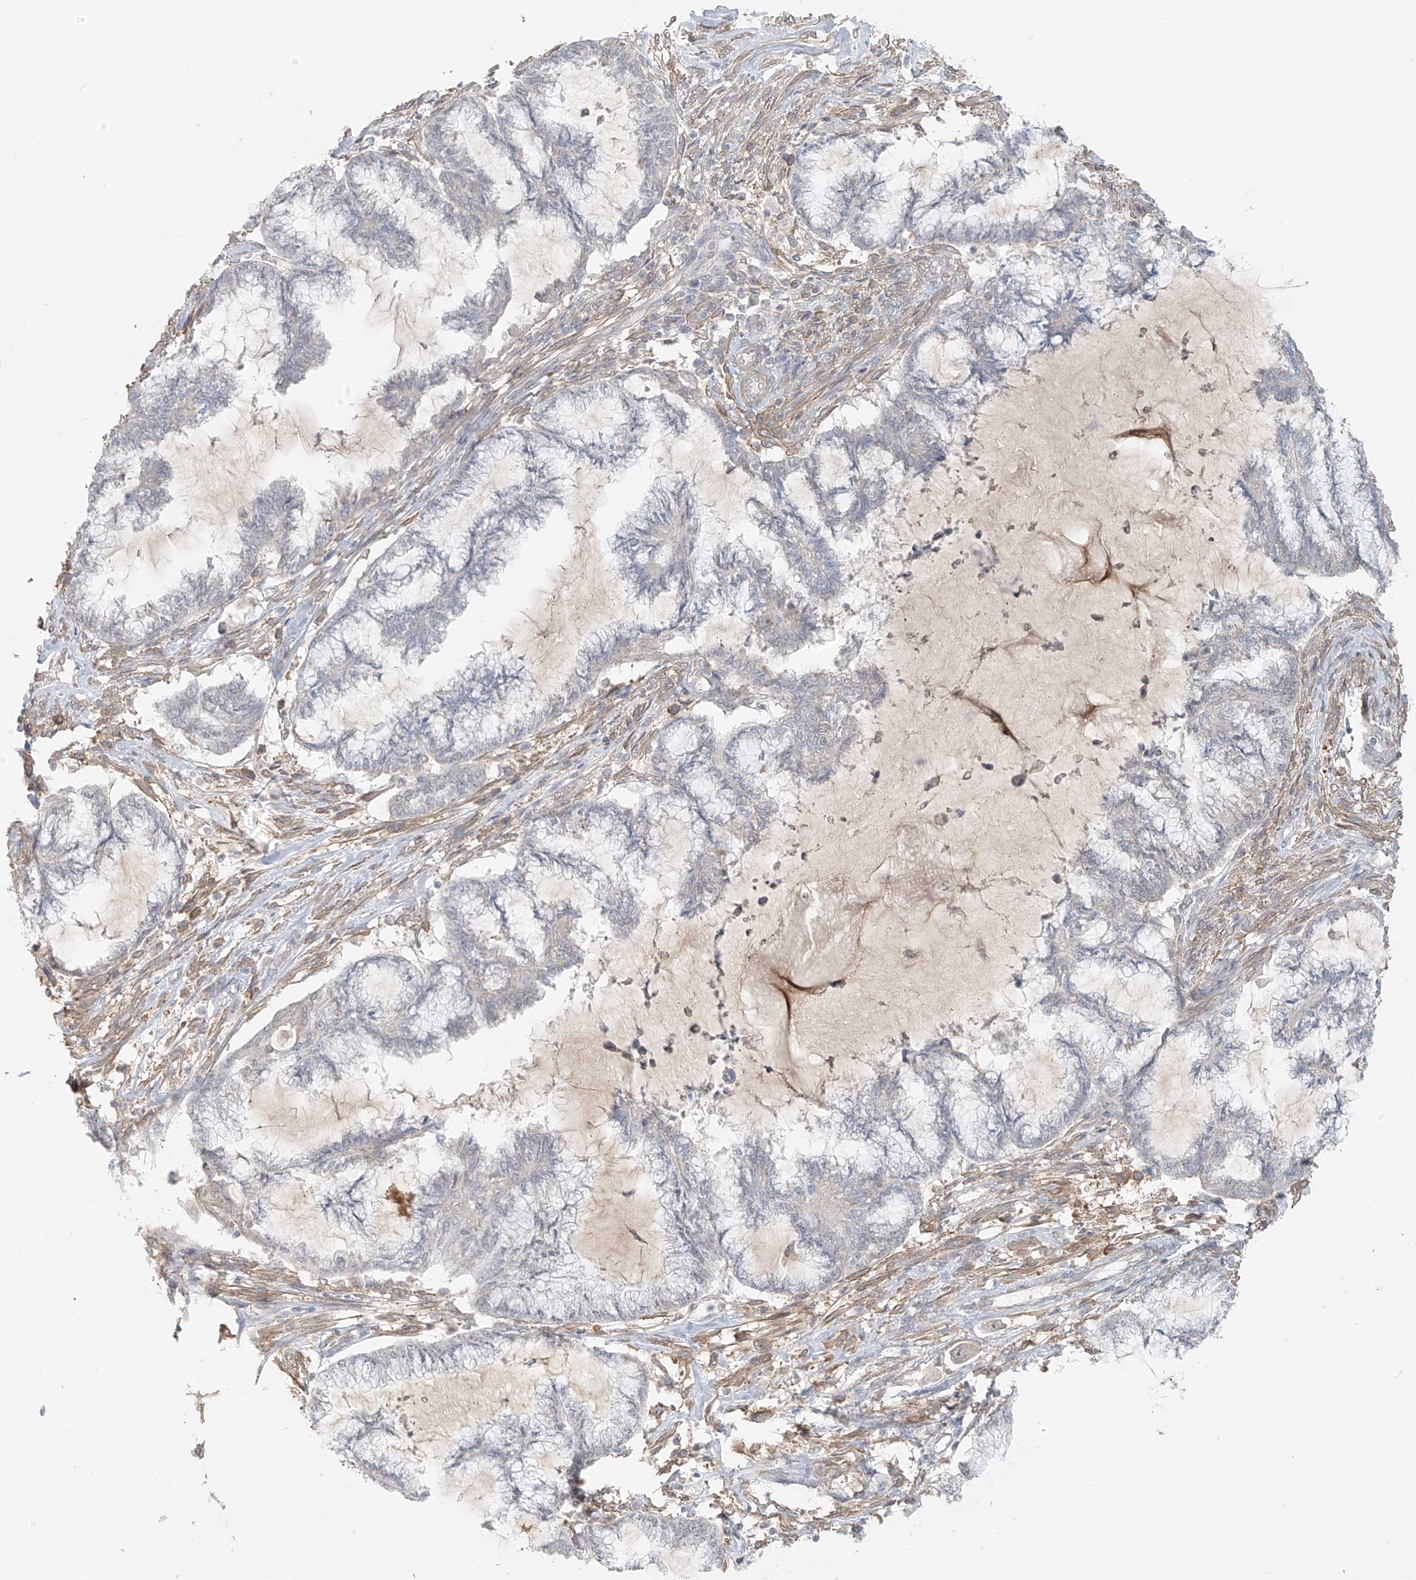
{"staining": {"intensity": "weak", "quantity": "<25%", "location": "cytoplasmic/membranous"}, "tissue": "endometrial cancer", "cell_type": "Tumor cells", "image_type": "cancer", "snomed": [{"axis": "morphology", "description": "Adenocarcinoma, NOS"}, {"axis": "topography", "description": "Endometrium"}], "caption": "Micrograph shows no protein positivity in tumor cells of endometrial cancer tissue.", "gene": "ABCD1", "patient": {"sex": "female", "age": 86}}